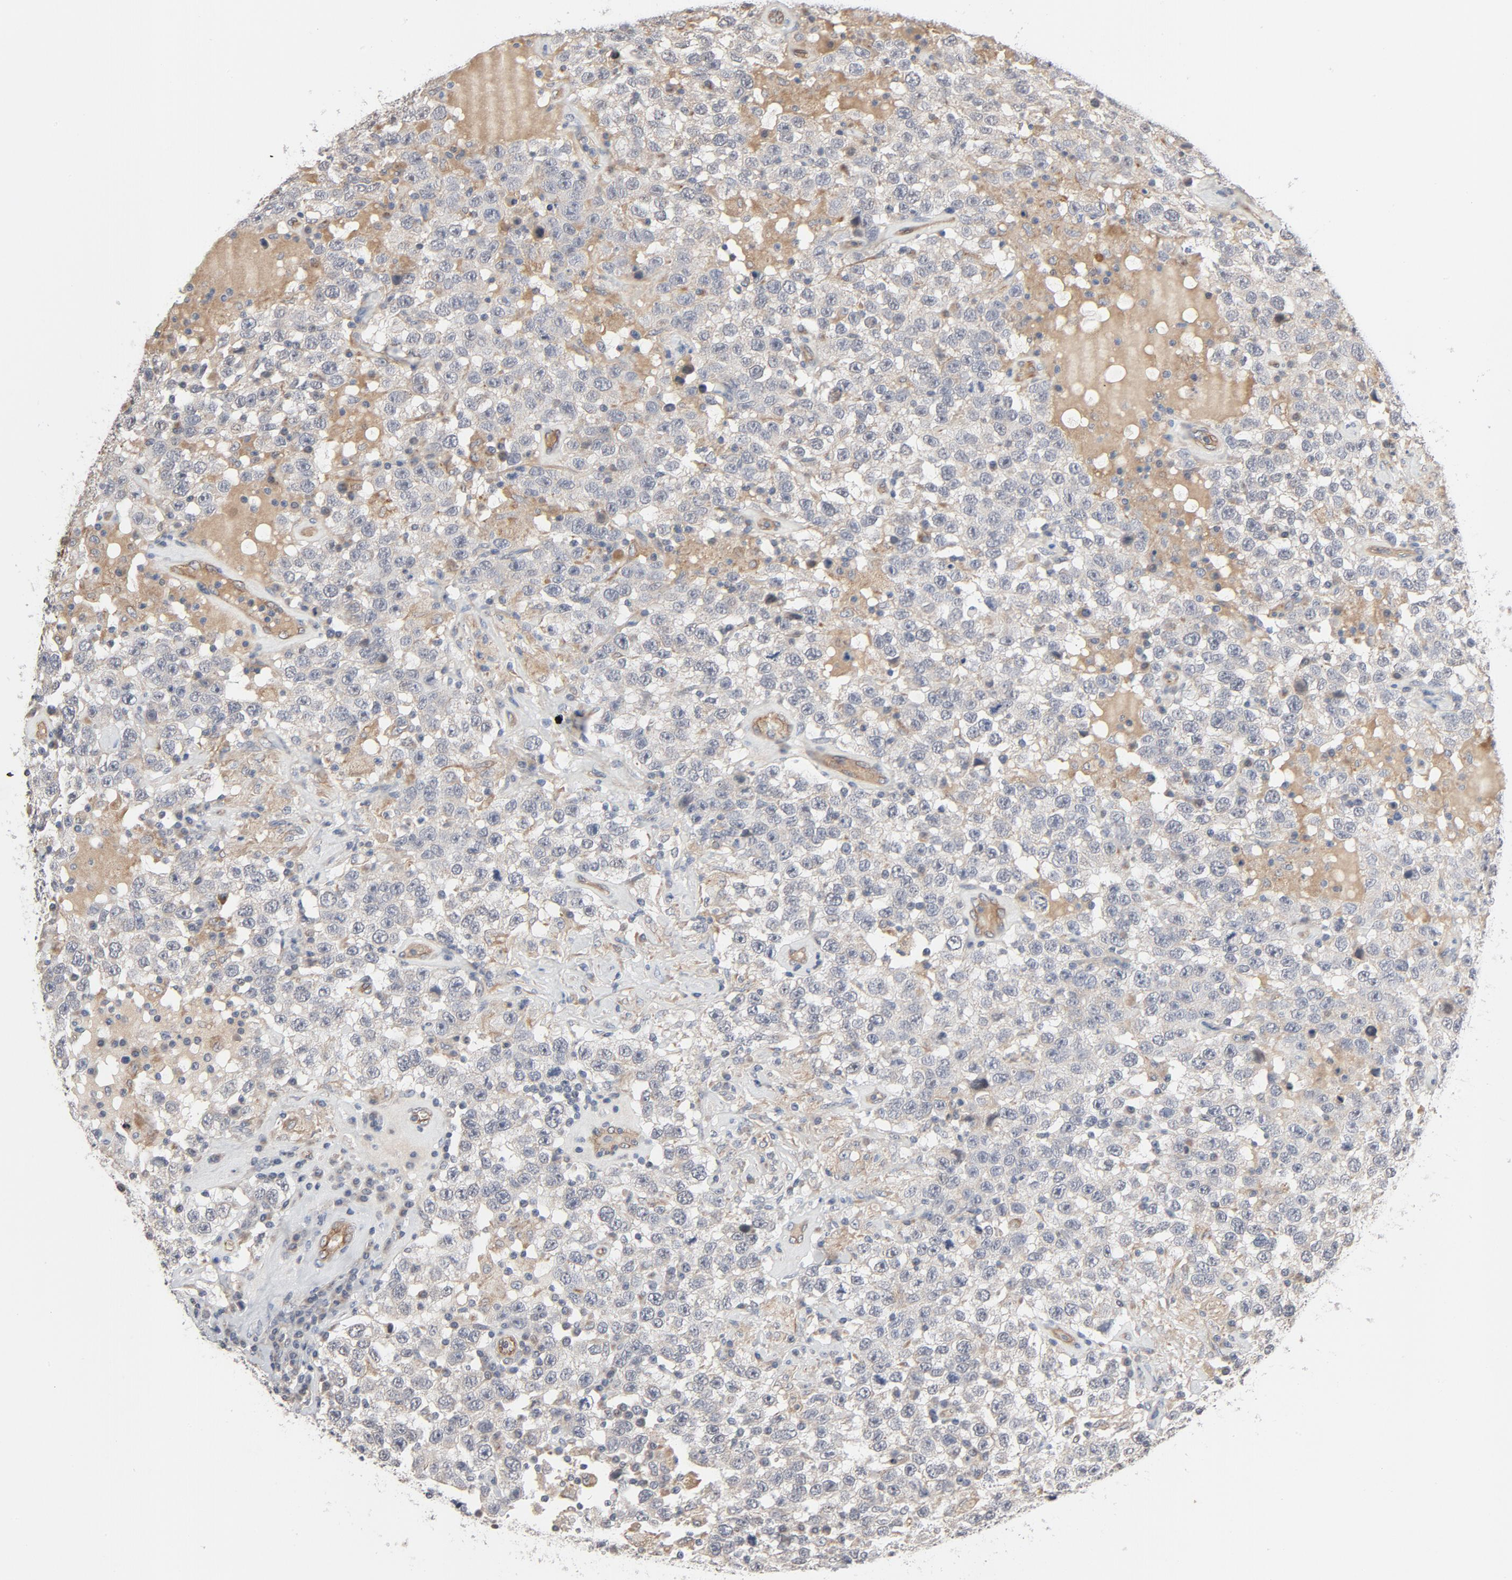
{"staining": {"intensity": "weak", "quantity": "25%-75%", "location": "cytoplasmic/membranous"}, "tissue": "testis cancer", "cell_type": "Tumor cells", "image_type": "cancer", "snomed": [{"axis": "morphology", "description": "Seminoma, NOS"}, {"axis": "topography", "description": "Testis"}], "caption": "High-magnification brightfield microscopy of seminoma (testis) stained with DAB (3,3'-diaminobenzidine) (brown) and counterstained with hematoxylin (blue). tumor cells exhibit weak cytoplasmic/membranous staining is appreciated in about25%-75% of cells.", "gene": "TRIOBP", "patient": {"sex": "male", "age": 41}}